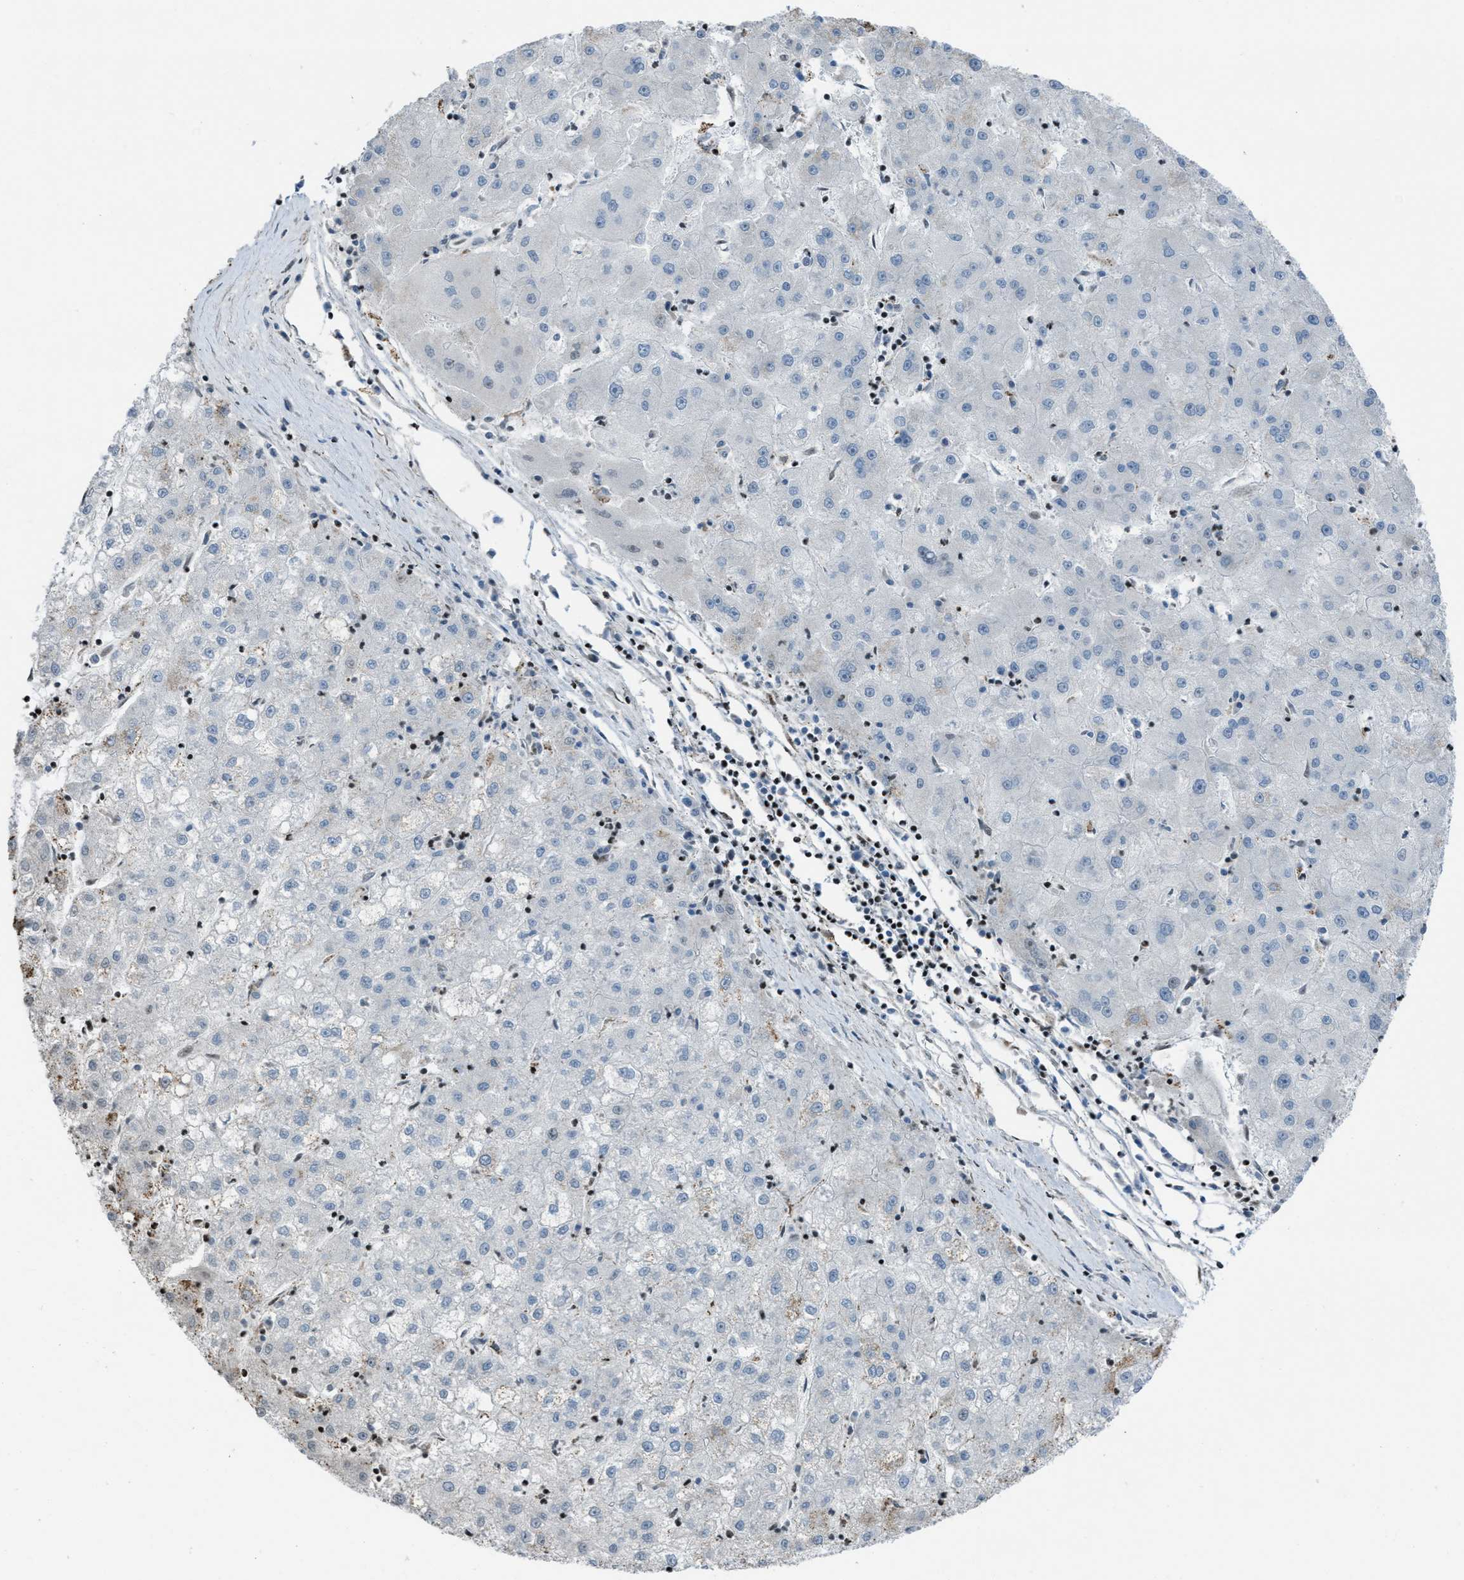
{"staining": {"intensity": "negative", "quantity": "none", "location": "none"}, "tissue": "liver cancer", "cell_type": "Tumor cells", "image_type": "cancer", "snomed": [{"axis": "morphology", "description": "Carcinoma, Hepatocellular, NOS"}, {"axis": "topography", "description": "Liver"}], "caption": "High magnification brightfield microscopy of liver hepatocellular carcinoma stained with DAB (3,3'-diaminobenzidine) (brown) and counterstained with hematoxylin (blue): tumor cells show no significant positivity. The staining was performed using DAB (3,3'-diaminobenzidine) to visualize the protein expression in brown, while the nuclei were stained in blue with hematoxylin (Magnification: 20x).", "gene": "SLFN5", "patient": {"sex": "male", "age": 72}}